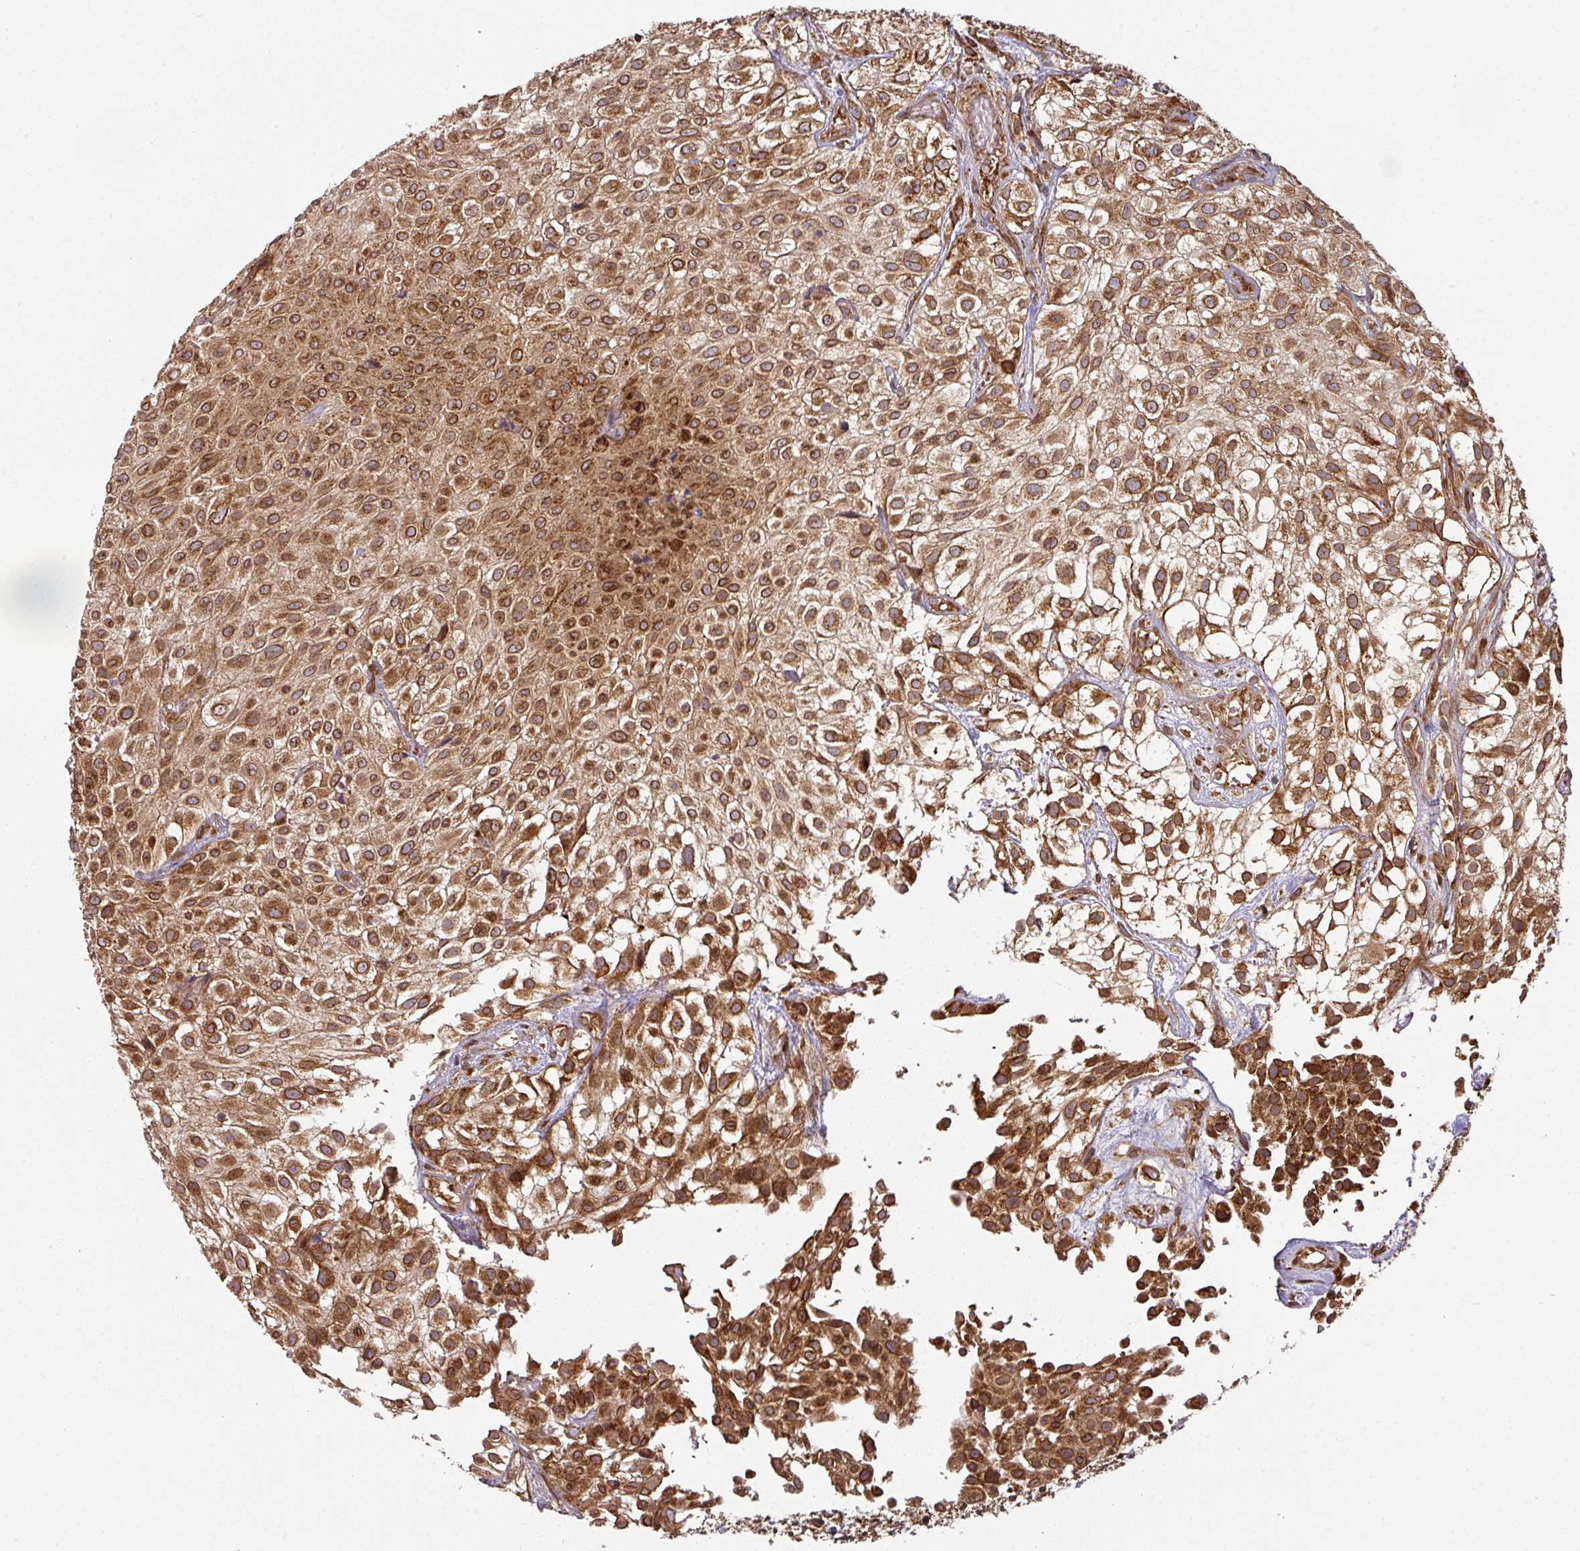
{"staining": {"intensity": "strong", "quantity": ">75%", "location": "cytoplasmic/membranous"}, "tissue": "urothelial cancer", "cell_type": "Tumor cells", "image_type": "cancer", "snomed": [{"axis": "morphology", "description": "Urothelial carcinoma, High grade"}, {"axis": "topography", "description": "Urinary bladder"}], "caption": "Brown immunohistochemical staining in urothelial carcinoma (high-grade) exhibits strong cytoplasmic/membranous expression in about >75% of tumor cells.", "gene": "TRAP1", "patient": {"sex": "male", "age": 56}}